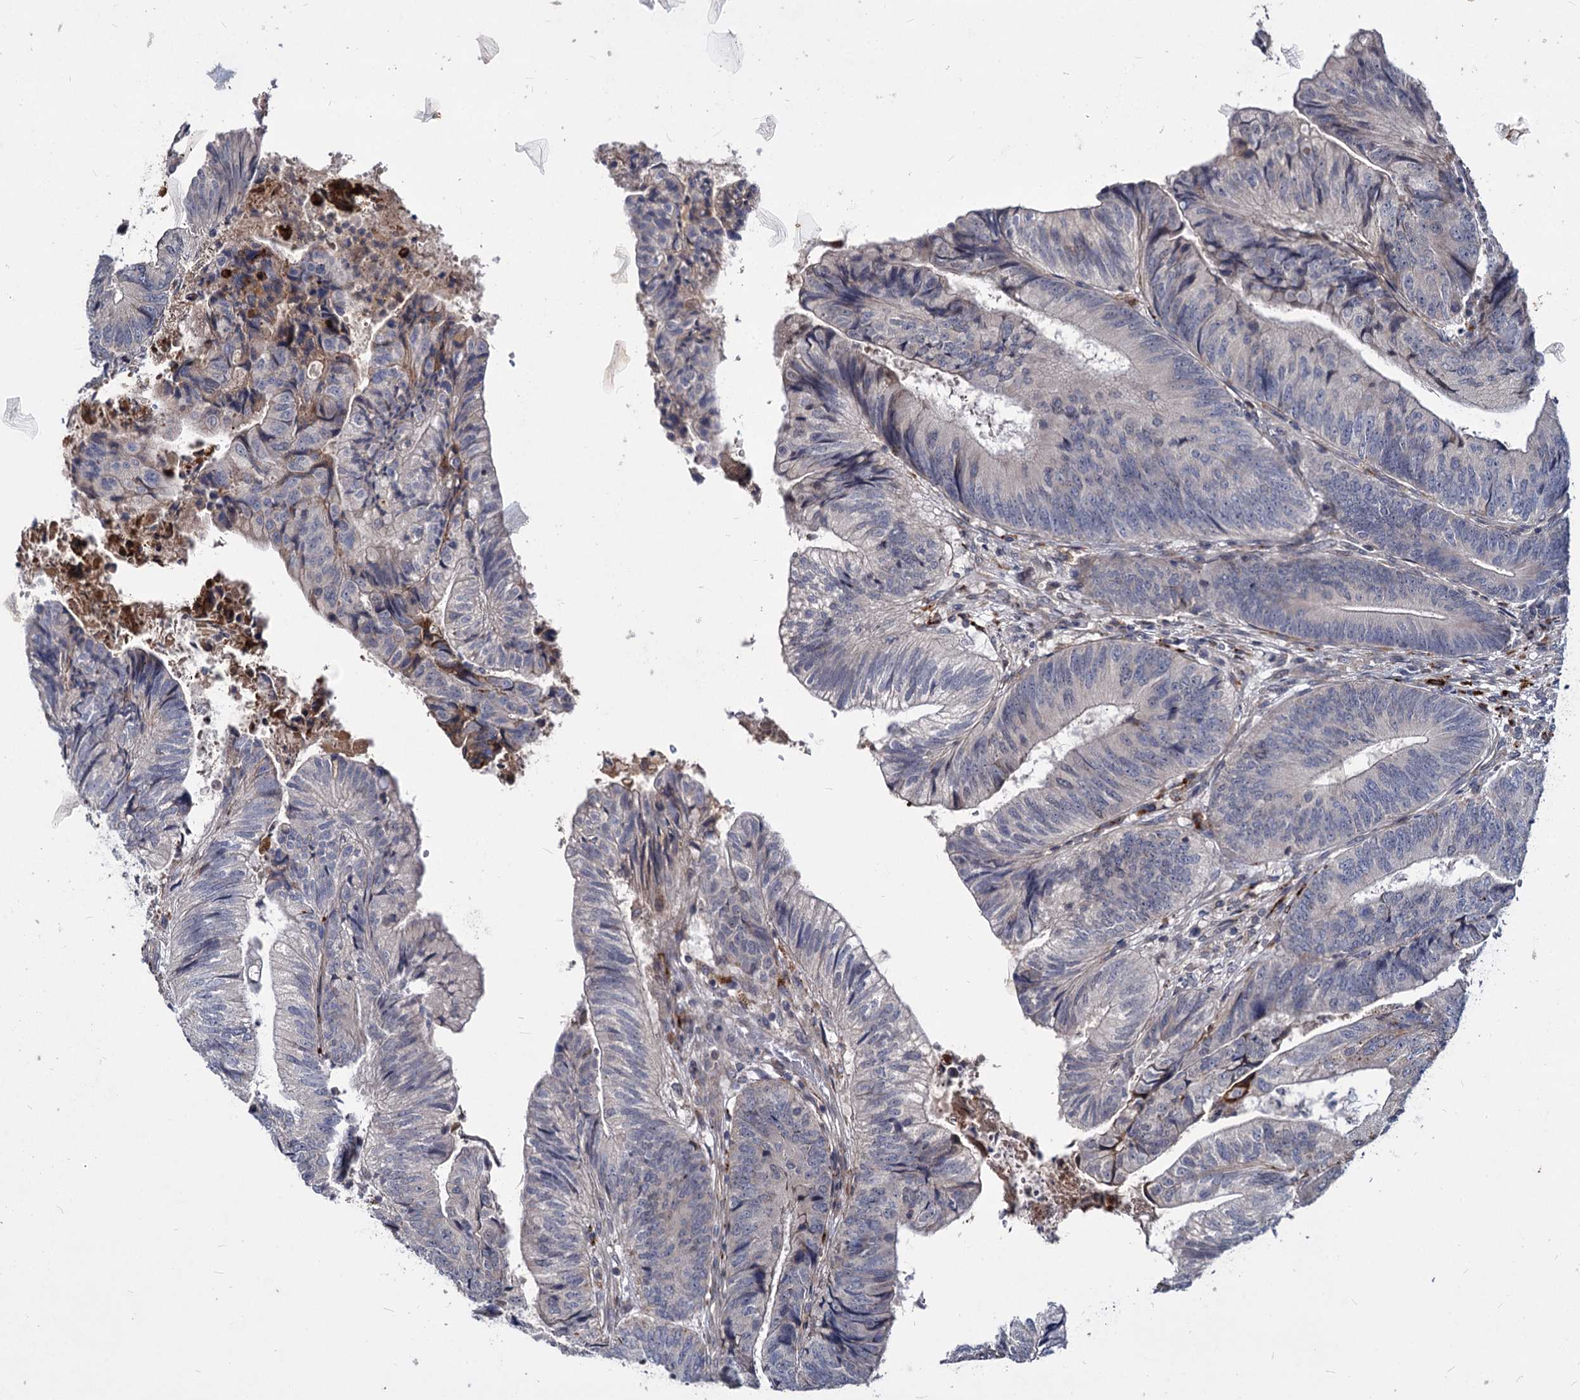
{"staining": {"intensity": "negative", "quantity": "none", "location": "none"}, "tissue": "colorectal cancer", "cell_type": "Tumor cells", "image_type": "cancer", "snomed": [{"axis": "morphology", "description": "Adenocarcinoma, NOS"}, {"axis": "topography", "description": "Colon"}], "caption": "Immunohistochemistry image of colorectal cancer (adenocarcinoma) stained for a protein (brown), which displays no expression in tumor cells.", "gene": "C11orf86", "patient": {"sex": "female", "age": 67}}